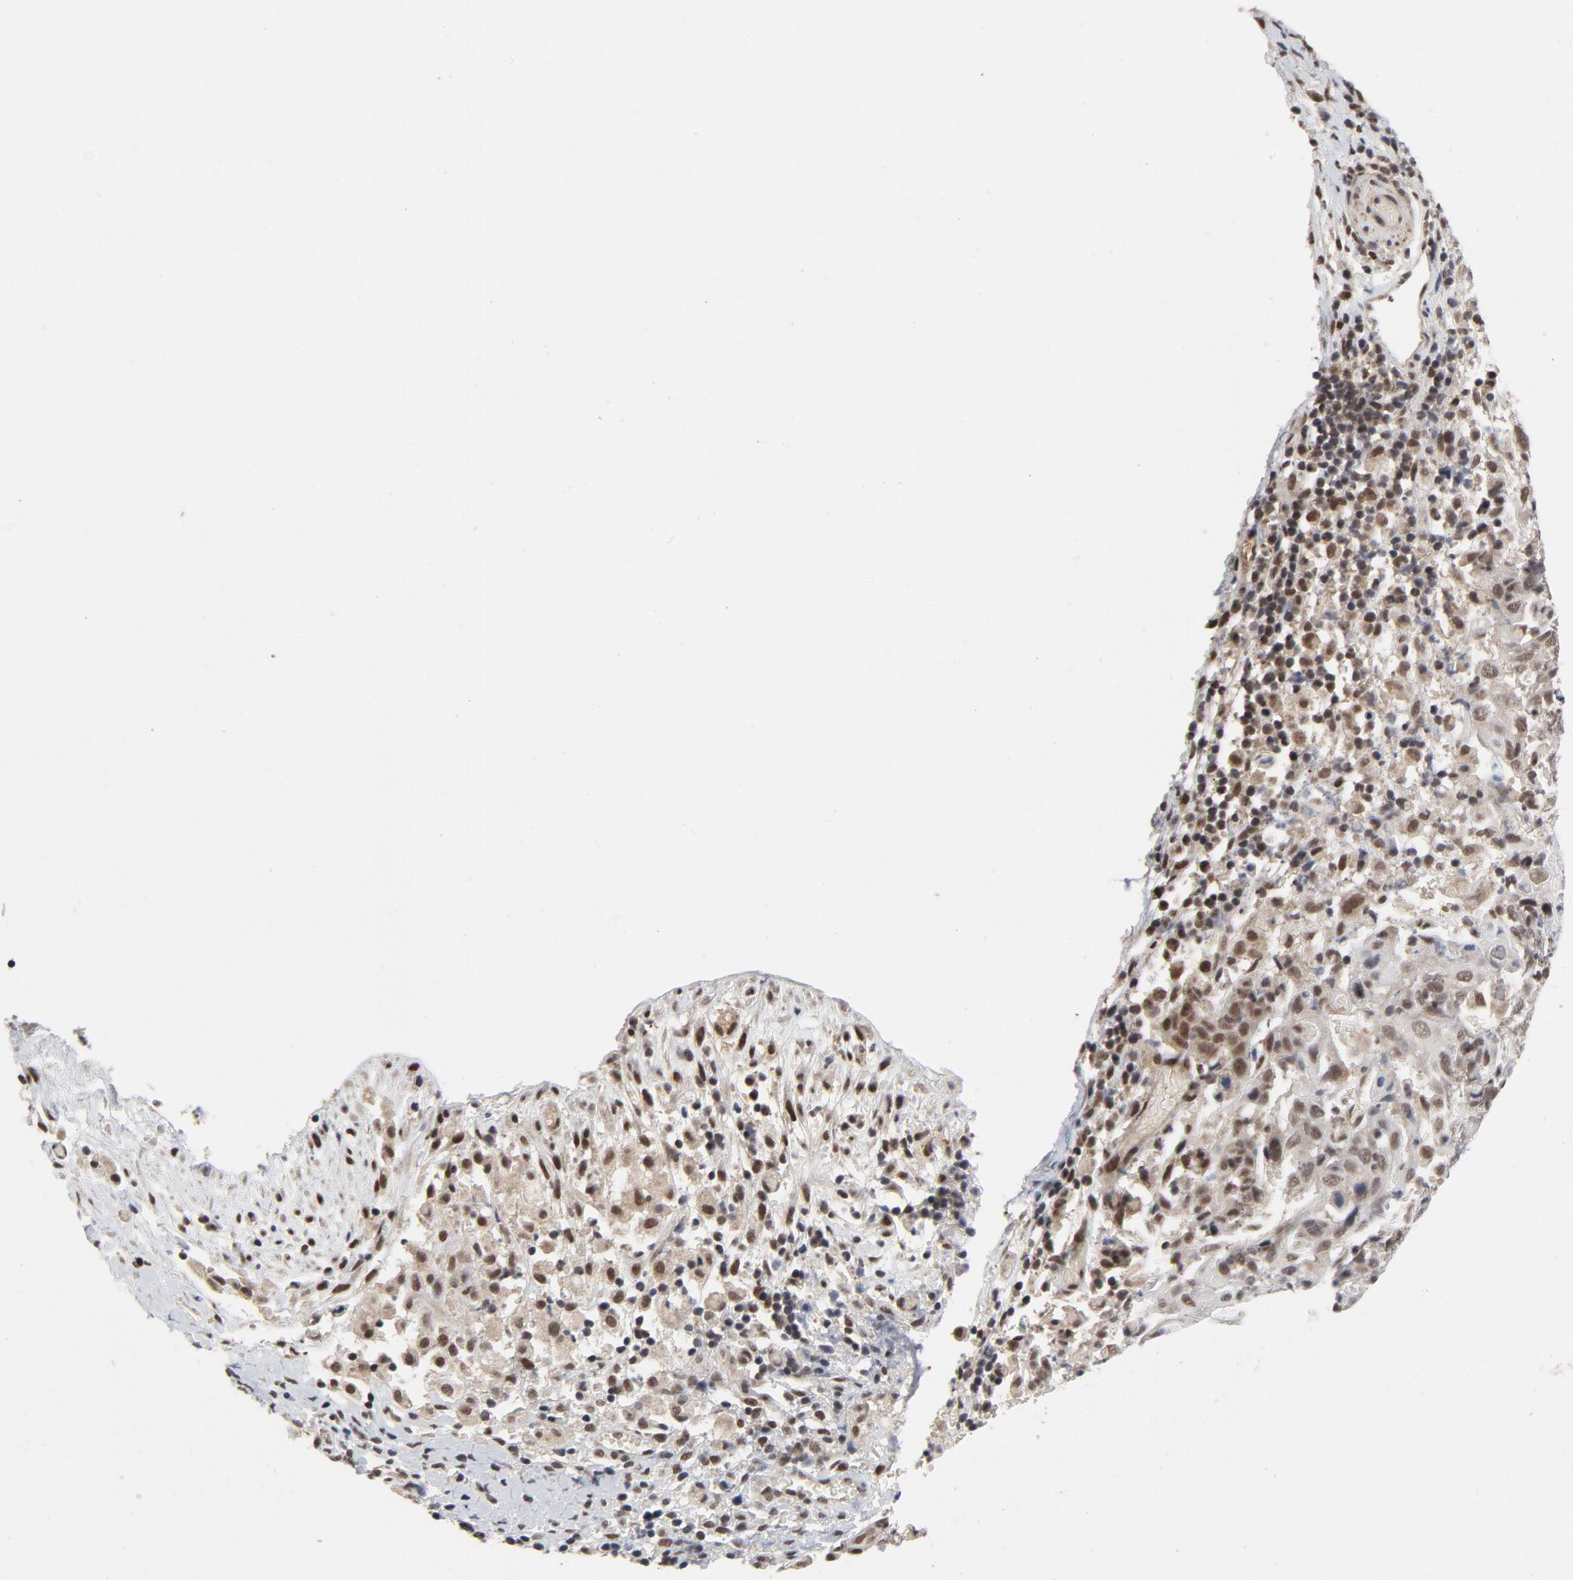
{"staining": {"intensity": "moderate", "quantity": ">75%", "location": "nuclear"}, "tissue": "cervical cancer", "cell_type": "Tumor cells", "image_type": "cancer", "snomed": [{"axis": "morphology", "description": "Normal tissue, NOS"}, {"axis": "morphology", "description": "Squamous cell carcinoma, NOS"}, {"axis": "topography", "description": "Cervix"}], "caption": "IHC image of cervical squamous cell carcinoma stained for a protein (brown), which demonstrates medium levels of moderate nuclear positivity in approximately >75% of tumor cells.", "gene": "ZKSCAN8", "patient": {"sex": "female", "age": 67}}